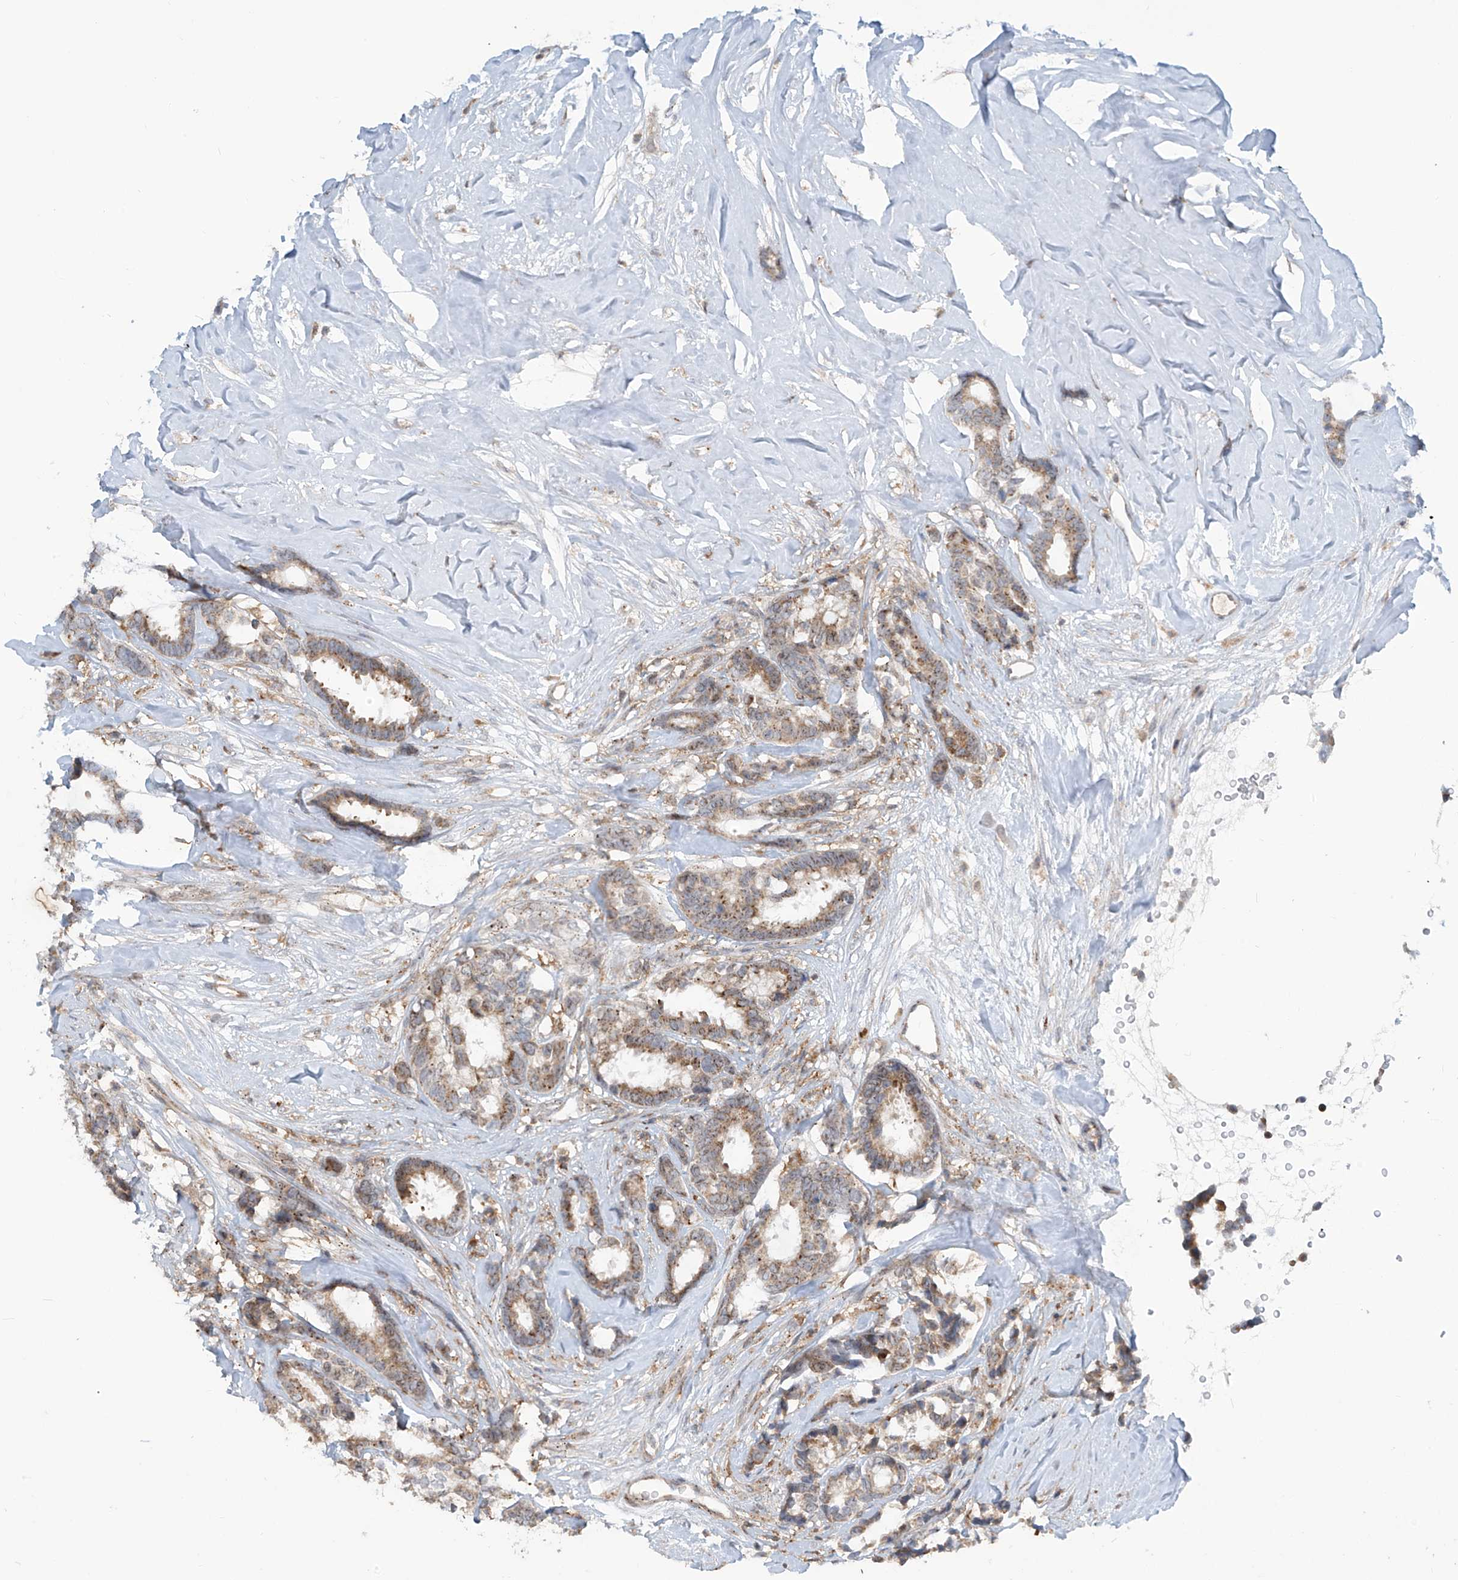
{"staining": {"intensity": "moderate", "quantity": ">75%", "location": "cytoplasmic/membranous"}, "tissue": "breast cancer", "cell_type": "Tumor cells", "image_type": "cancer", "snomed": [{"axis": "morphology", "description": "Duct carcinoma"}, {"axis": "topography", "description": "Breast"}], "caption": "A high-resolution histopathology image shows immunohistochemistry staining of invasive ductal carcinoma (breast), which demonstrates moderate cytoplasmic/membranous expression in about >75% of tumor cells. Immunohistochemistry stains the protein of interest in brown and the nuclei are stained blue.", "gene": "PARVG", "patient": {"sex": "female", "age": 87}}